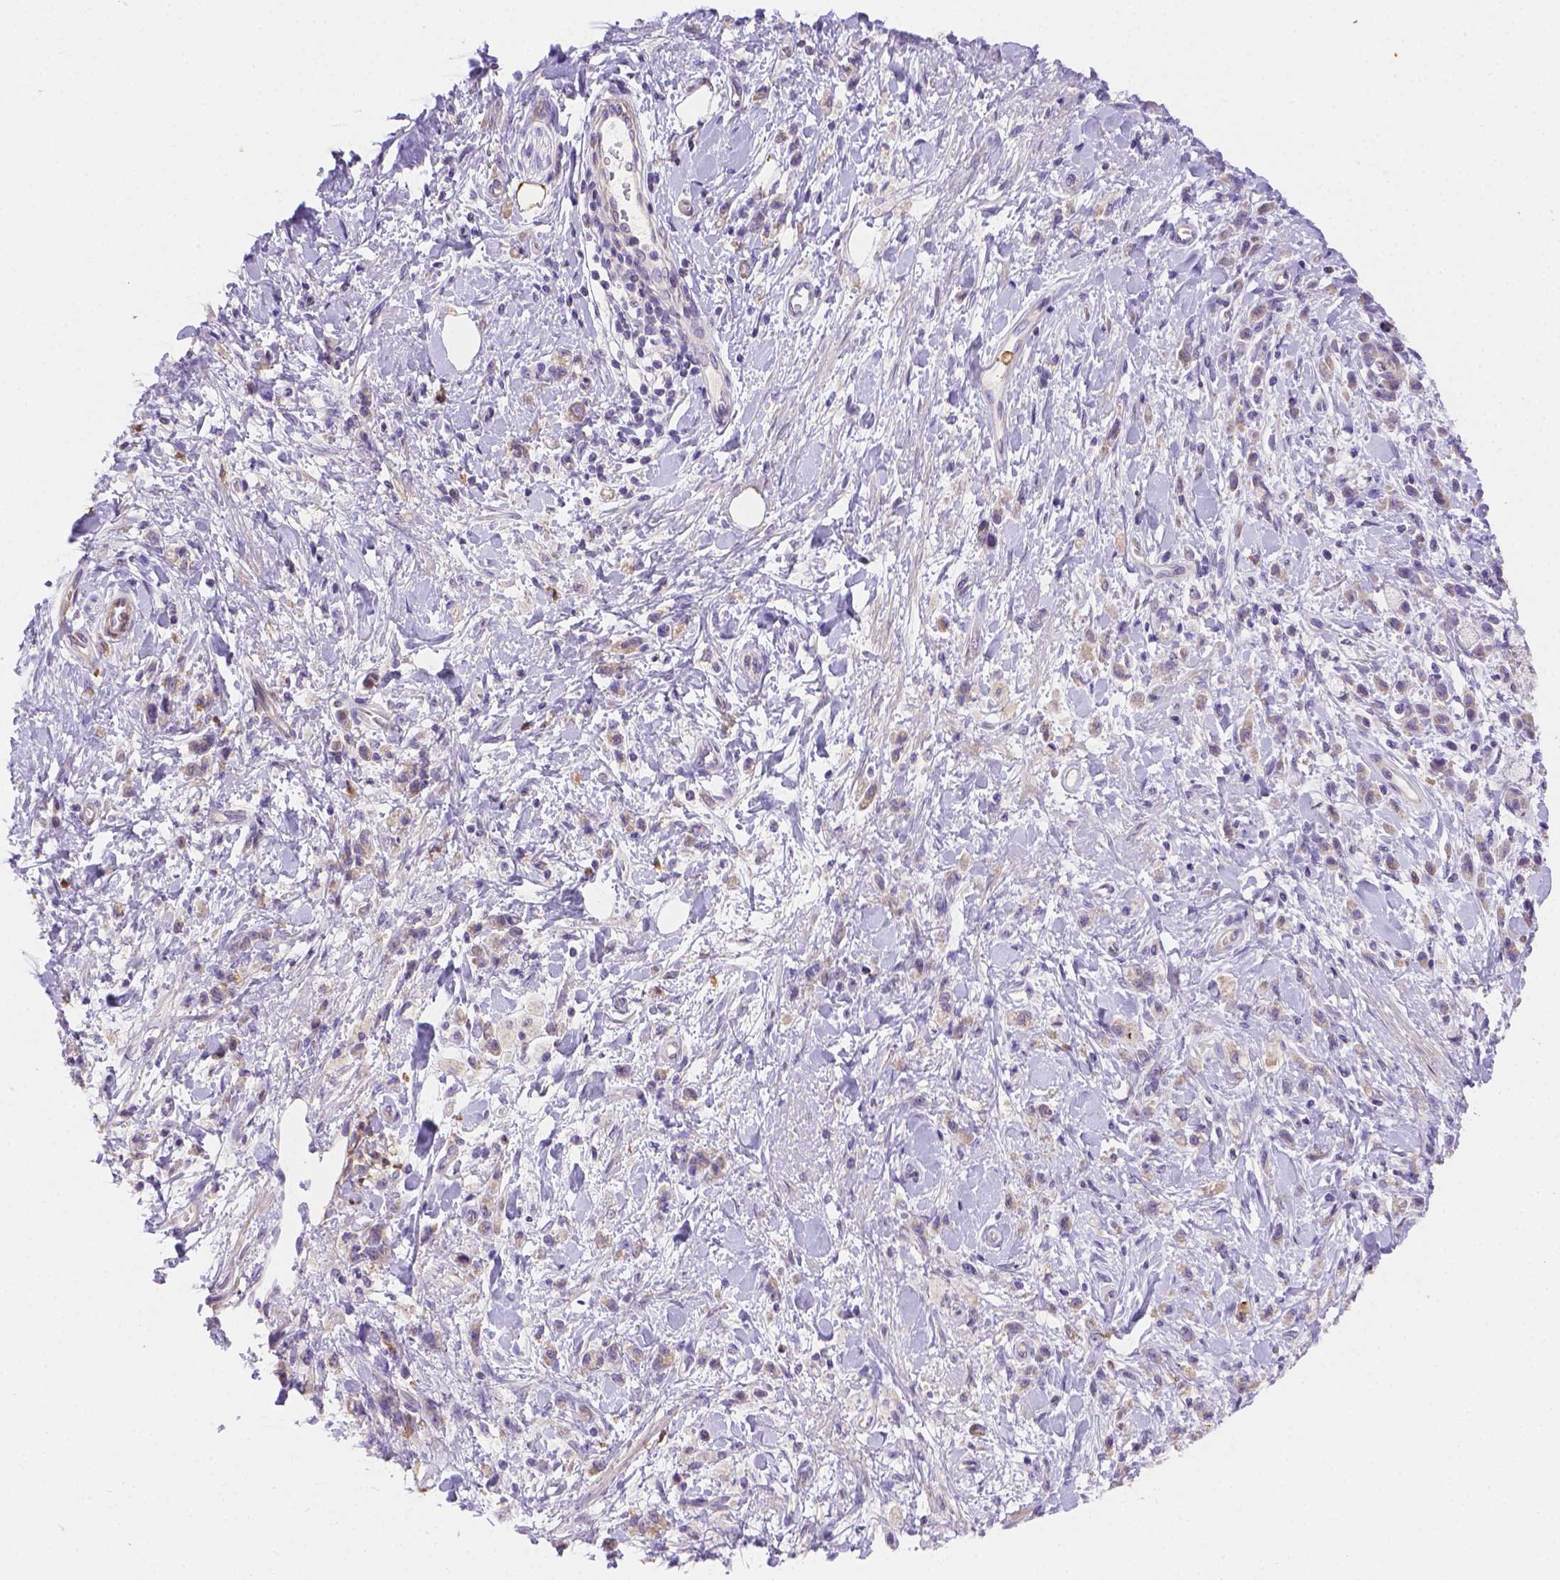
{"staining": {"intensity": "negative", "quantity": "none", "location": "none"}, "tissue": "stomach cancer", "cell_type": "Tumor cells", "image_type": "cancer", "snomed": [{"axis": "morphology", "description": "Adenocarcinoma, NOS"}, {"axis": "topography", "description": "Stomach"}], "caption": "Stomach cancer (adenocarcinoma) was stained to show a protein in brown. There is no significant expression in tumor cells.", "gene": "NXPE2", "patient": {"sex": "male", "age": 77}}